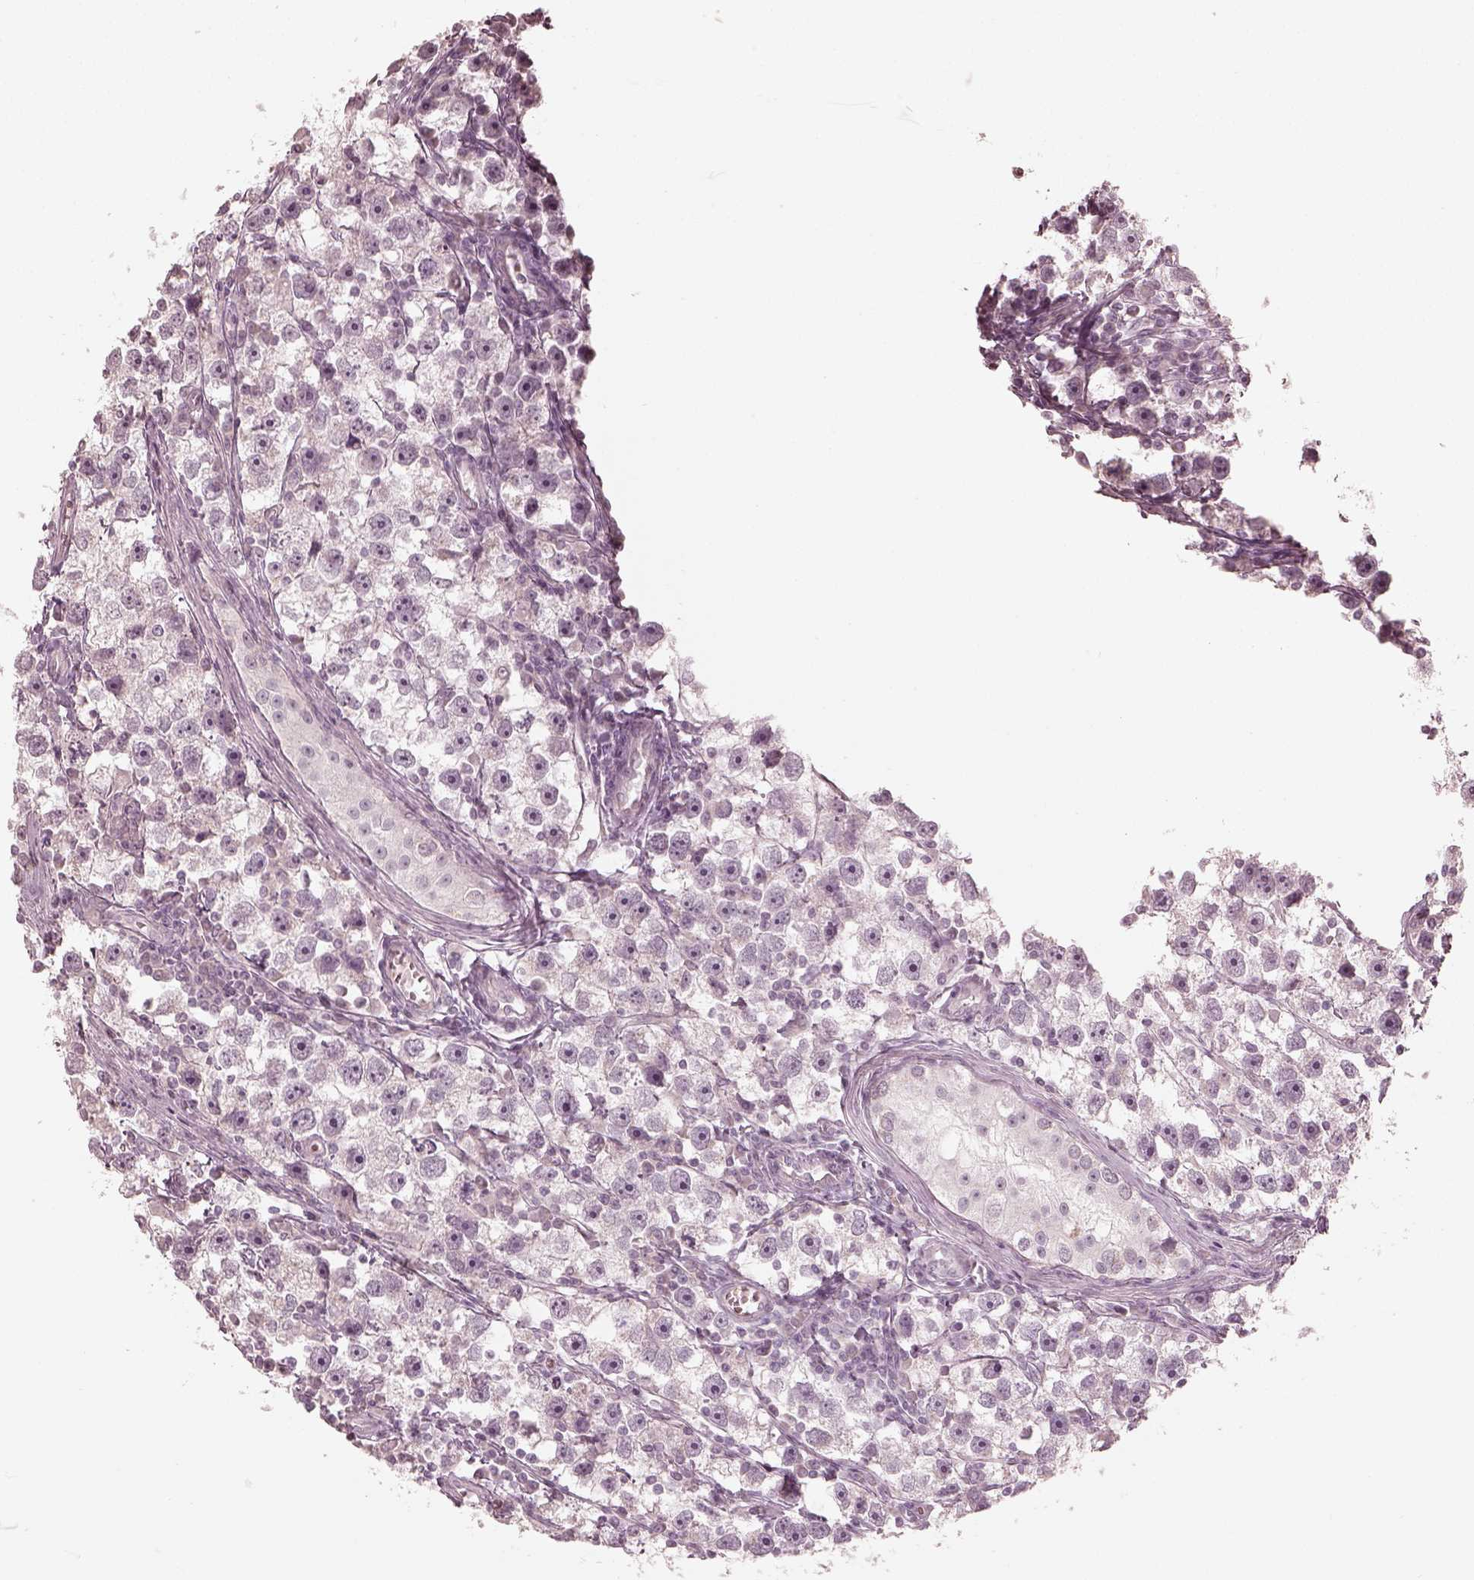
{"staining": {"intensity": "negative", "quantity": "none", "location": "none"}, "tissue": "testis cancer", "cell_type": "Tumor cells", "image_type": "cancer", "snomed": [{"axis": "morphology", "description": "Seminoma, NOS"}, {"axis": "topography", "description": "Testis"}], "caption": "An immunohistochemistry image of seminoma (testis) is shown. There is no staining in tumor cells of seminoma (testis).", "gene": "ANKLE1", "patient": {"sex": "male", "age": 30}}